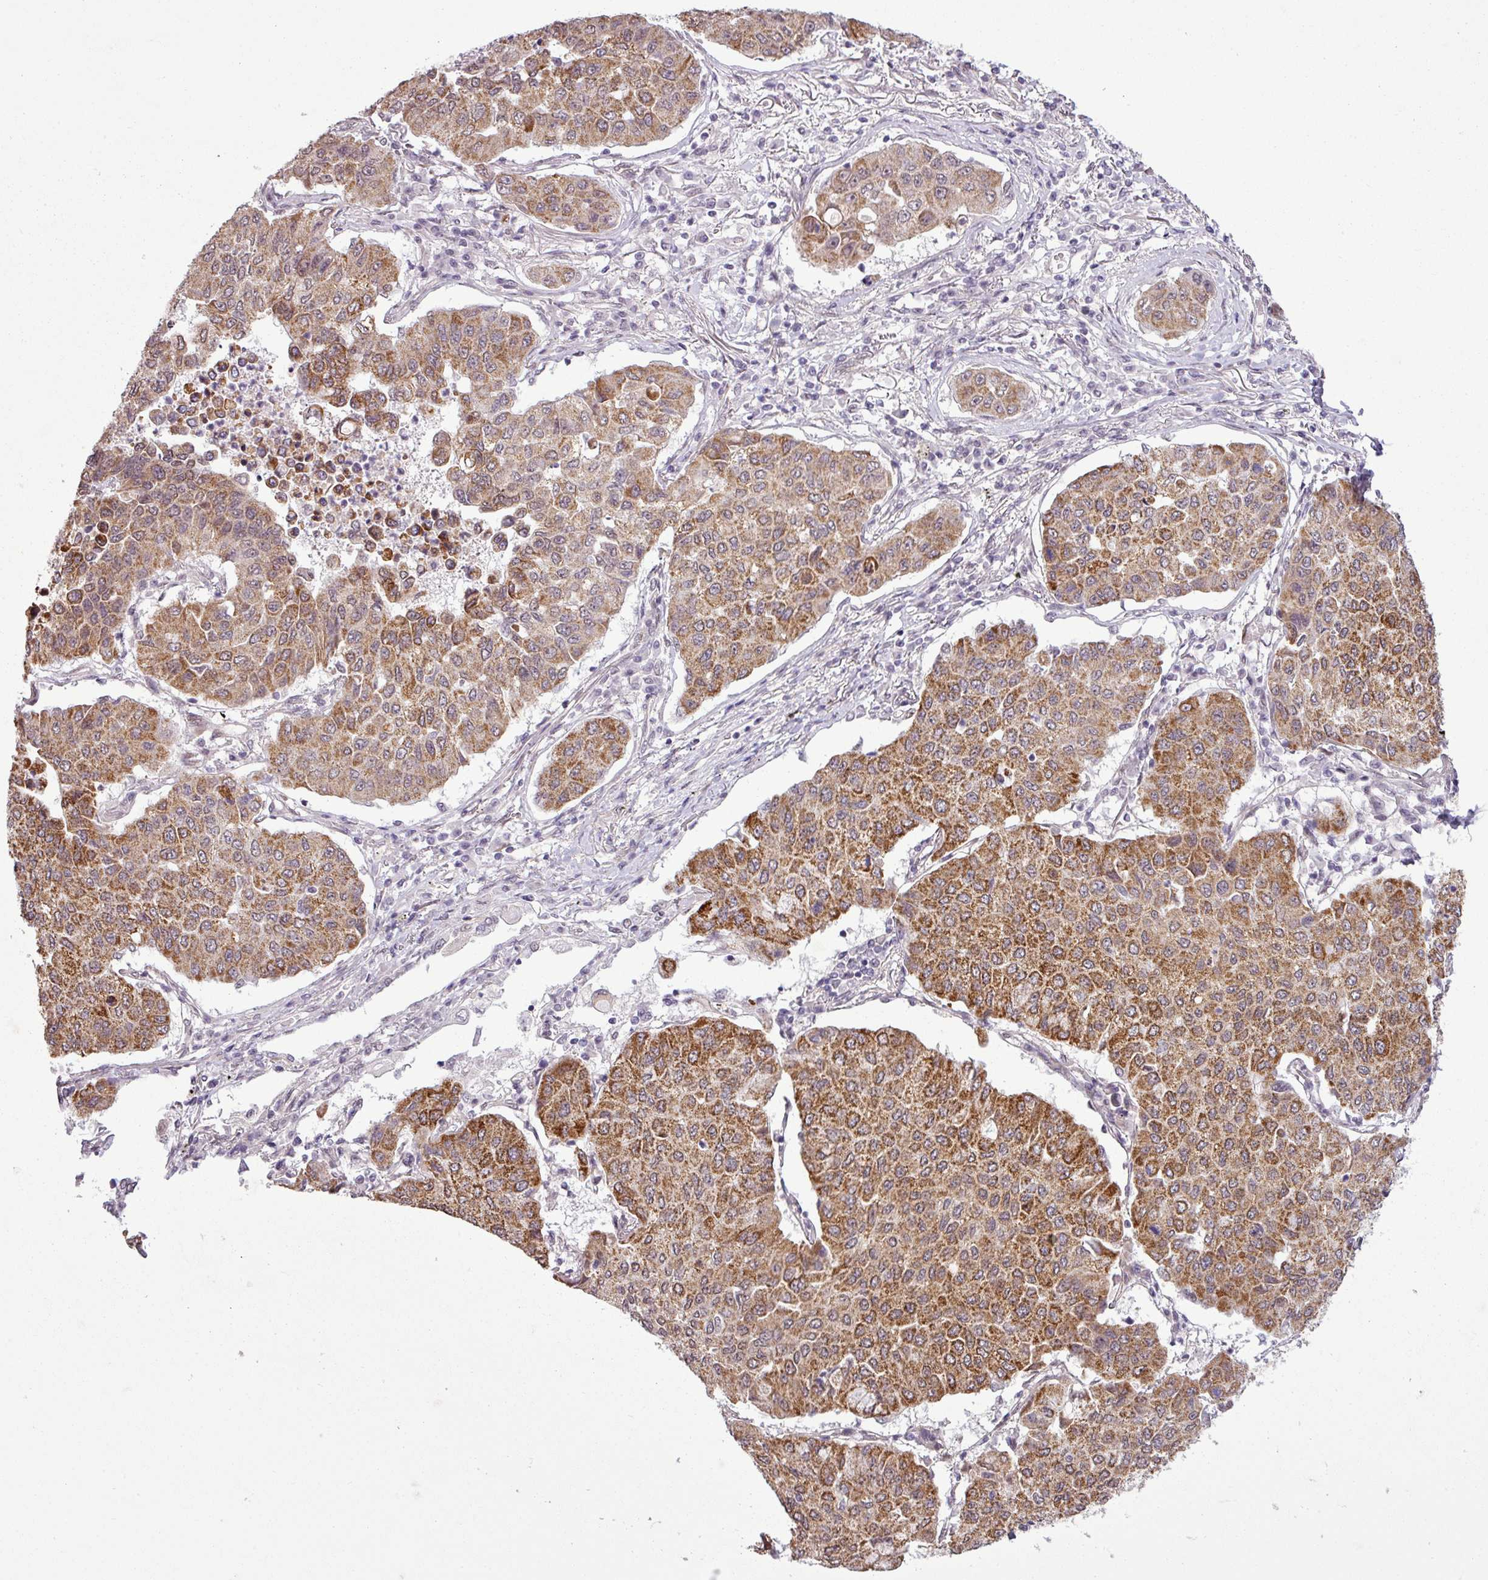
{"staining": {"intensity": "strong", "quantity": ">75%", "location": "cytoplasmic/membranous"}, "tissue": "lung cancer", "cell_type": "Tumor cells", "image_type": "cancer", "snomed": [{"axis": "morphology", "description": "Squamous cell carcinoma, NOS"}, {"axis": "topography", "description": "Lung"}], "caption": "Protein staining shows strong cytoplasmic/membranous positivity in about >75% of tumor cells in lung cancer (squamous cell carcinoma).", "gene": "GPT2", "patient": {"sex": "male", "age": 74}}